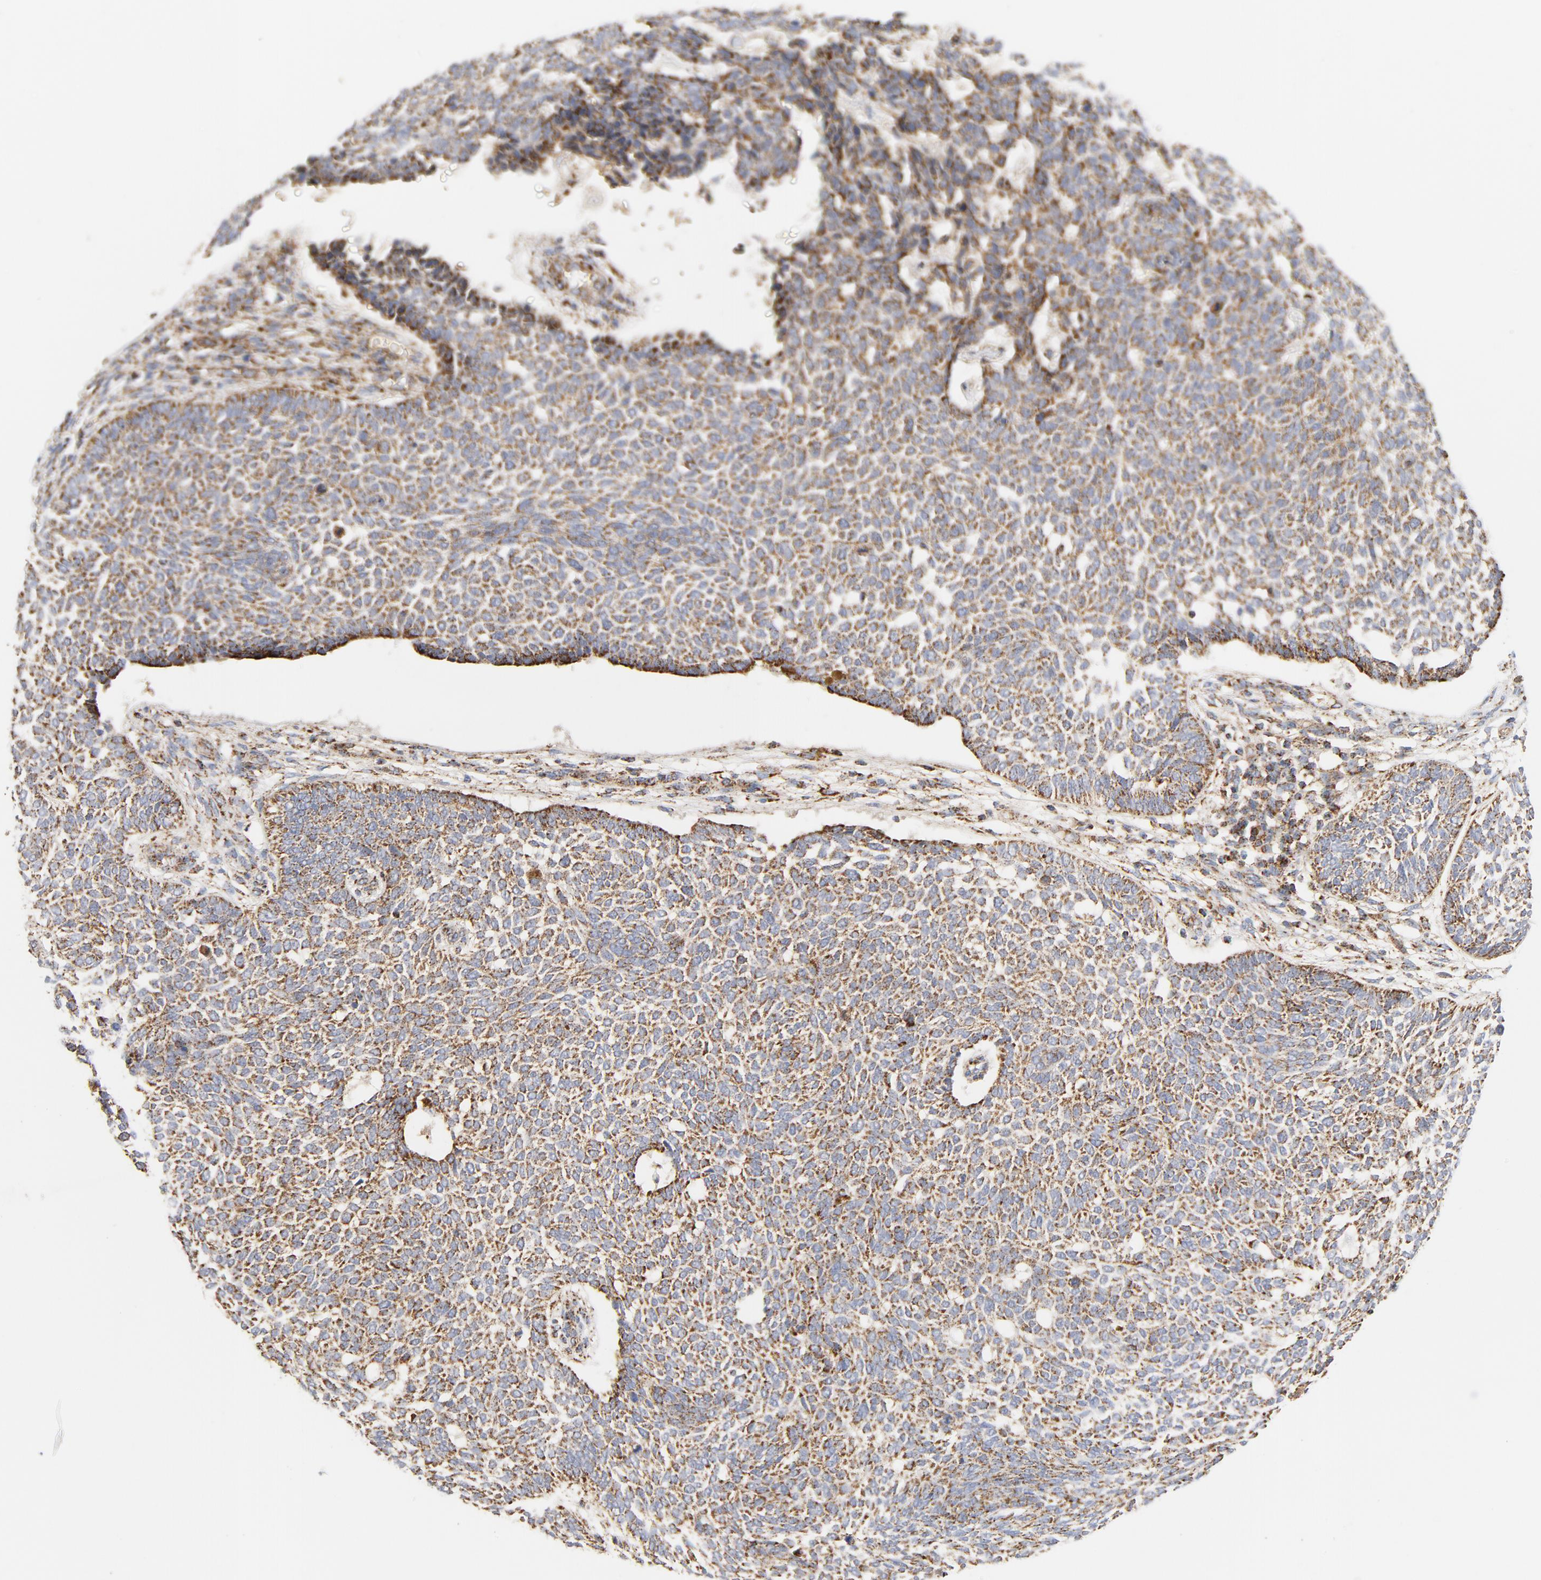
{"staining": {"intensity": "moderate", "quantity": ">75%", "location": "cytoplasmic/membranous"}, "tissue": "skin cancer", "cell_type": "Tumor cells", "image_type": "cancer", "snomed": [{"axis": "morphology", "description": "Normal tissue, NOS"}, {"axis": "morphology", "description": "Basal cell carcinoma"}, {"axis": "topography", "description": "Skin"}], "caption": "Basal cell carcinoma (skin) stained for a protein (brown) shows moderate cytoplasmic/membranous positive staining in about >75% of tumor cells.", "gene": "PCNX4", "patient": {"sex": "male", "age": 87}}